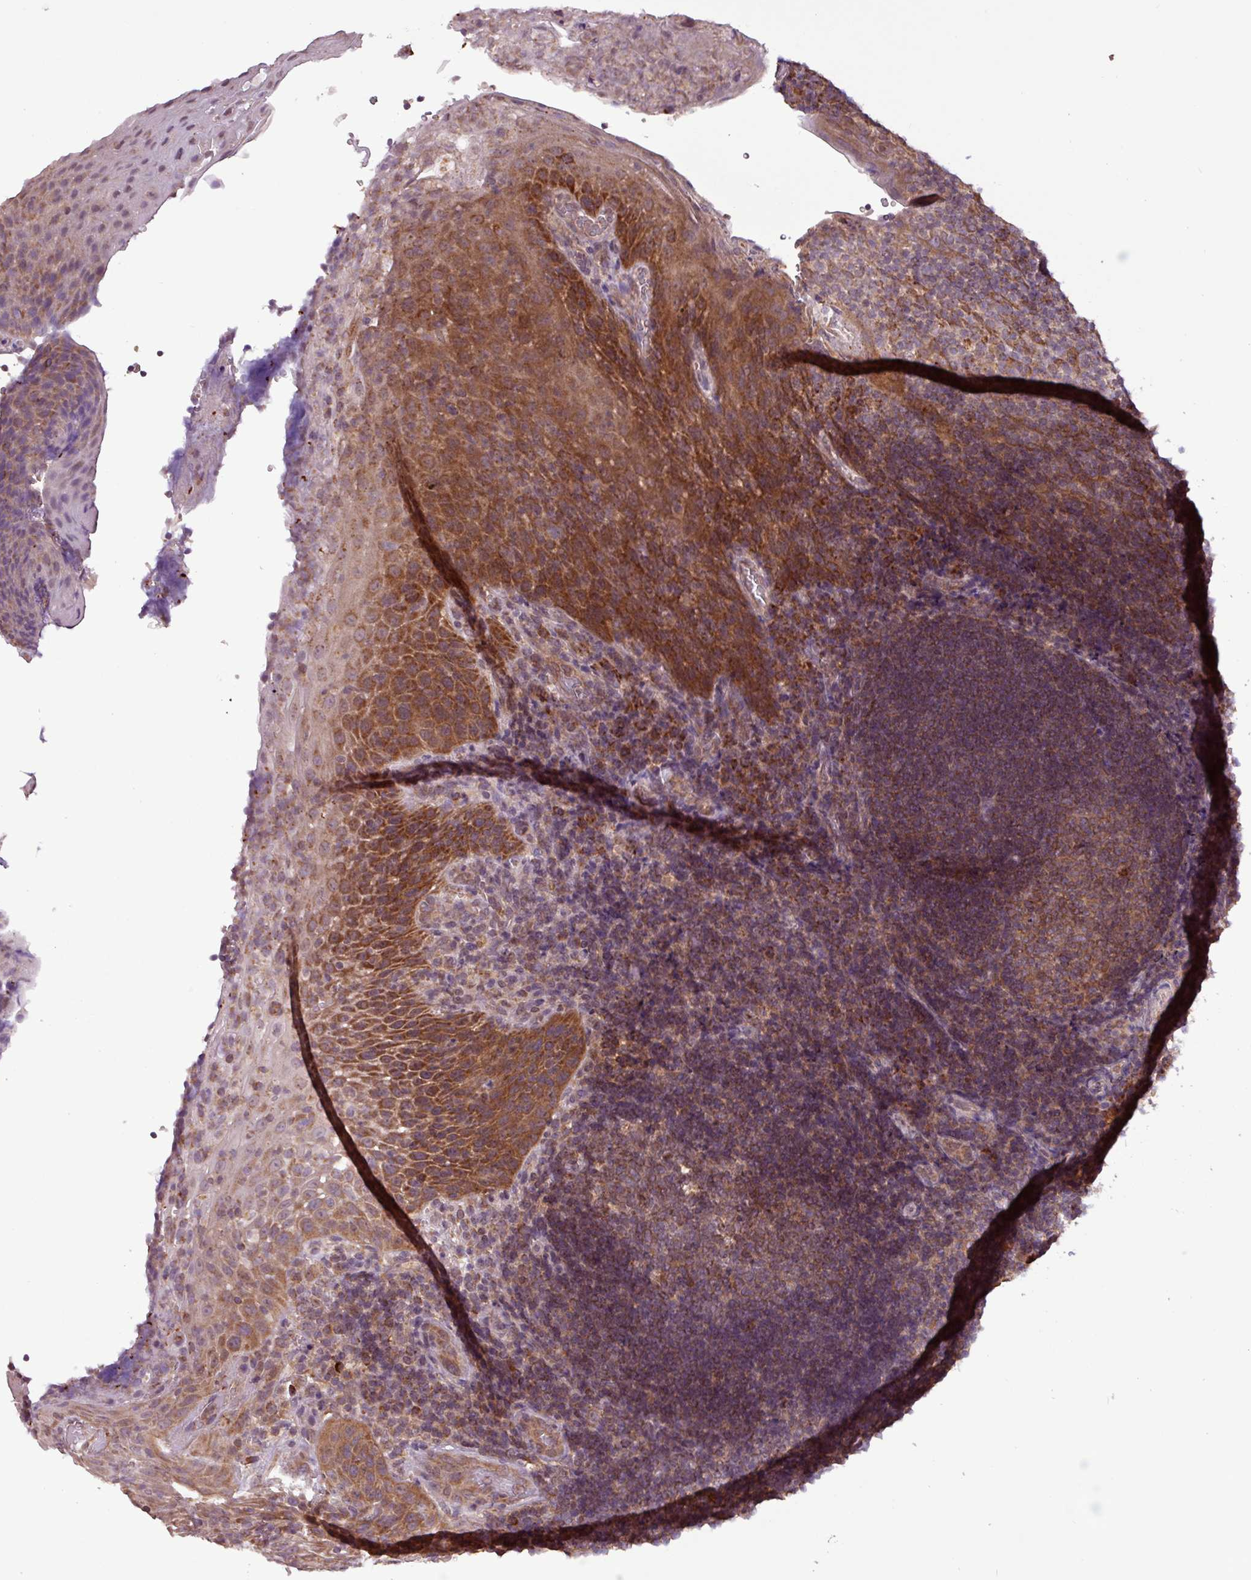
{"staining": {"intensity": "moderate", "quantity": ">75%", "location": "cytoplasmic/membranous"}, "tissue": "tonsil", "cell_type": "Germinal center cells", "image_type": "normal", "snomed": [{"axis": "morphology", "description": "Normal tissue, NOS"}, {"axis": "topography", "description": "Tonsil"}], "caption": "Moderate cytoplasmic/membranous positivity is seen in approximately >75% of germinal center cells in unremarkable tonsil.", "gene": "MCTP2", "patient": {"sex": "male", "age": 17}}